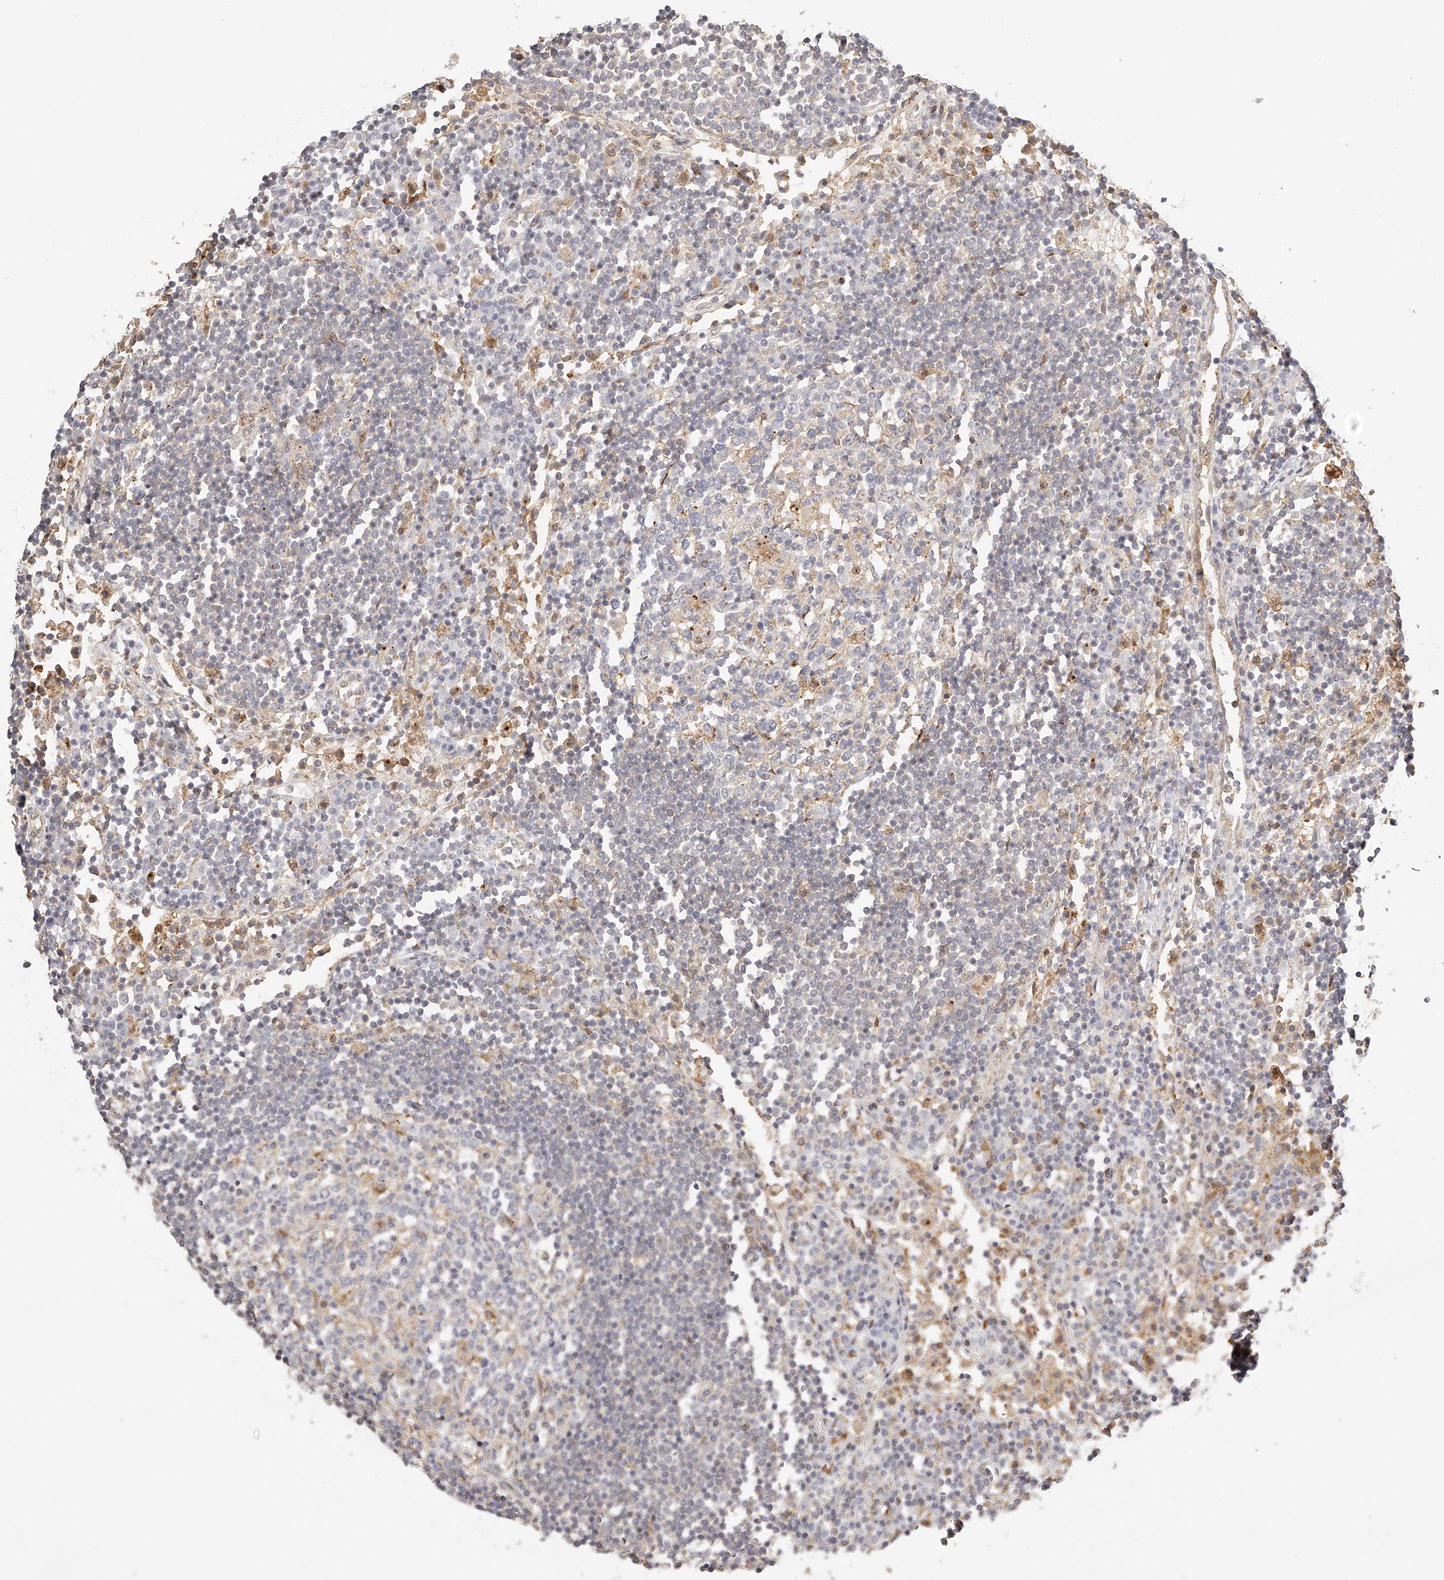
{"staining": {"intensity": "negative", "quantity": "none", "location": "none"}, "tissue": "lymph node", "cell_type": "Germinal center cells", "image_type": "normal", "snomed": [{"axis": "morphology", "description": "Normal tissue, NOS"}, {"axis": "topography", "description": "Lymph node"}], "caption": "This is an immunohistochemistry (IHC) image of benign human lymph node. There is no staining in germinal center cells.", "gene": "SYNC", "patient": {"sex": "female", "age": 53}}